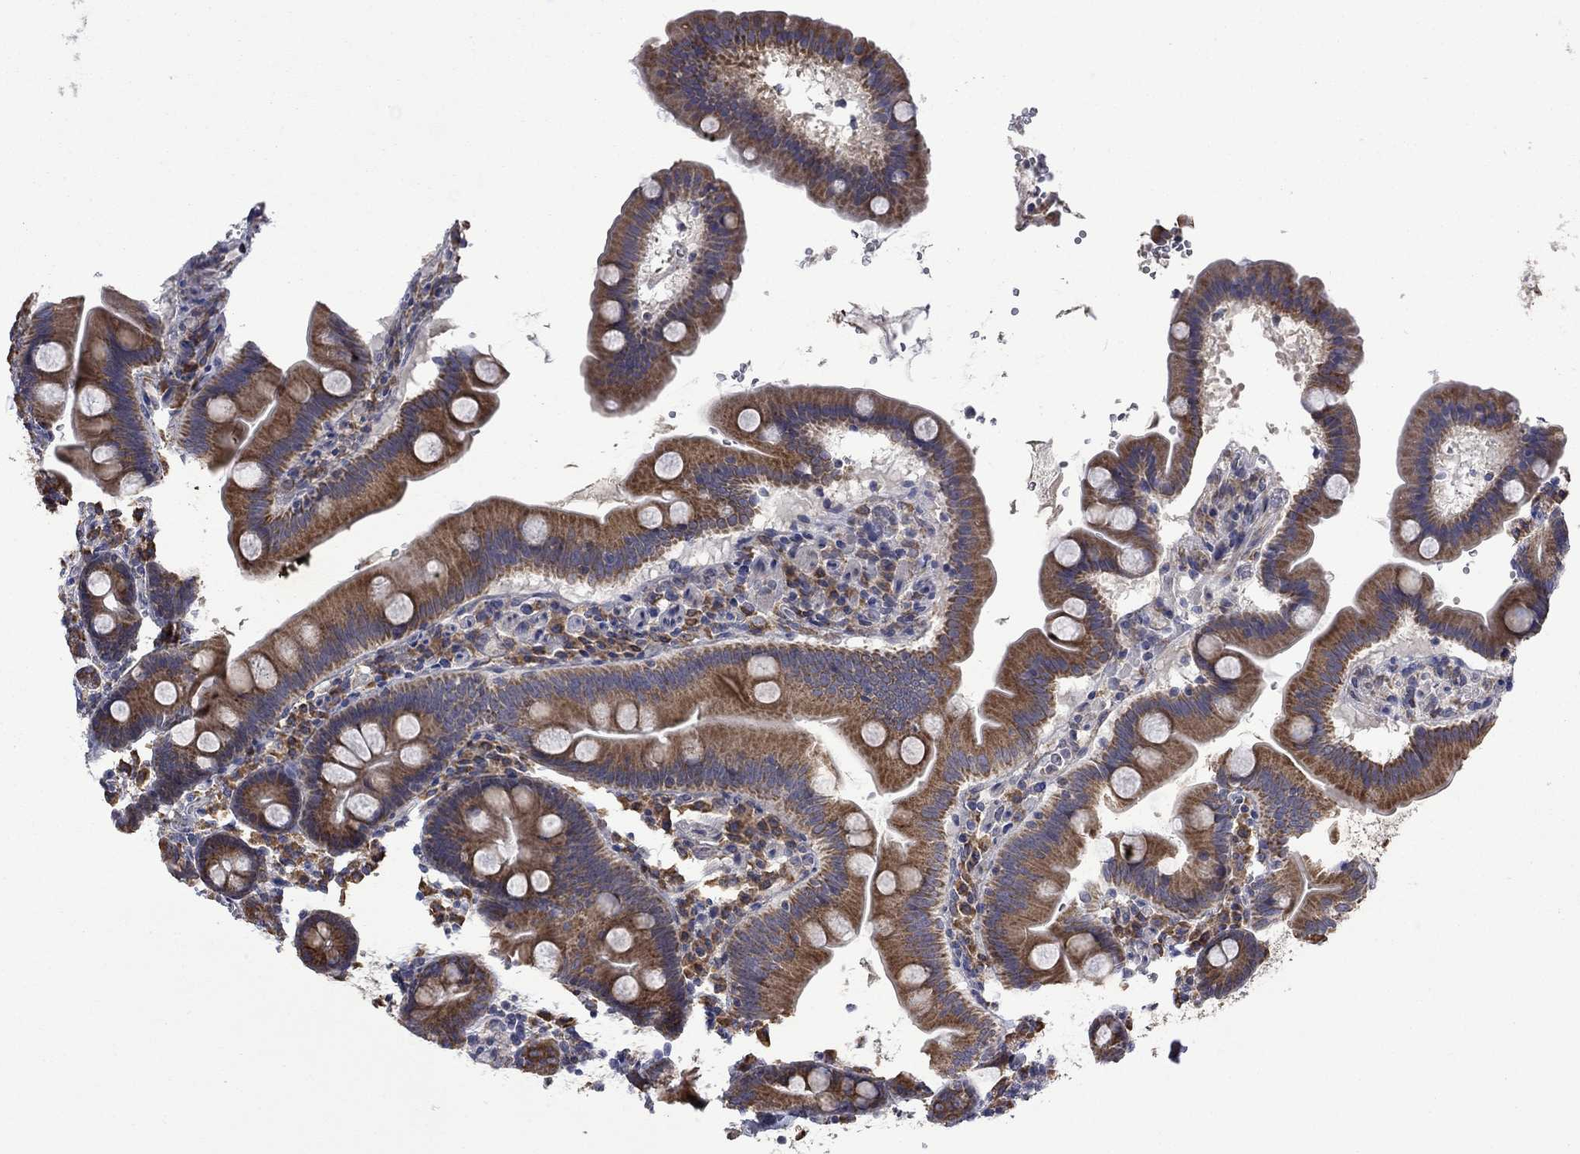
{"staining": {"intensity": "strong", "quantity": ">75%", "location": "cytoplasmic/membranous"}, "tissue": "duodenum", "cell_type": "Glandular cells", "image_type": "normal", "snomed": [{"axis": "morphology", "description": "Normal tissue, NOS"}, {"axis": "topography", "description": "Duodenum"}], "caption": "Human duodenum stained for a protein (brown) displays strong cytoplasmic/membranous positive positivity in about >75% of glandular cells.", "gene": "FURIN", "patient": {"sex": "male", "age": 59}}